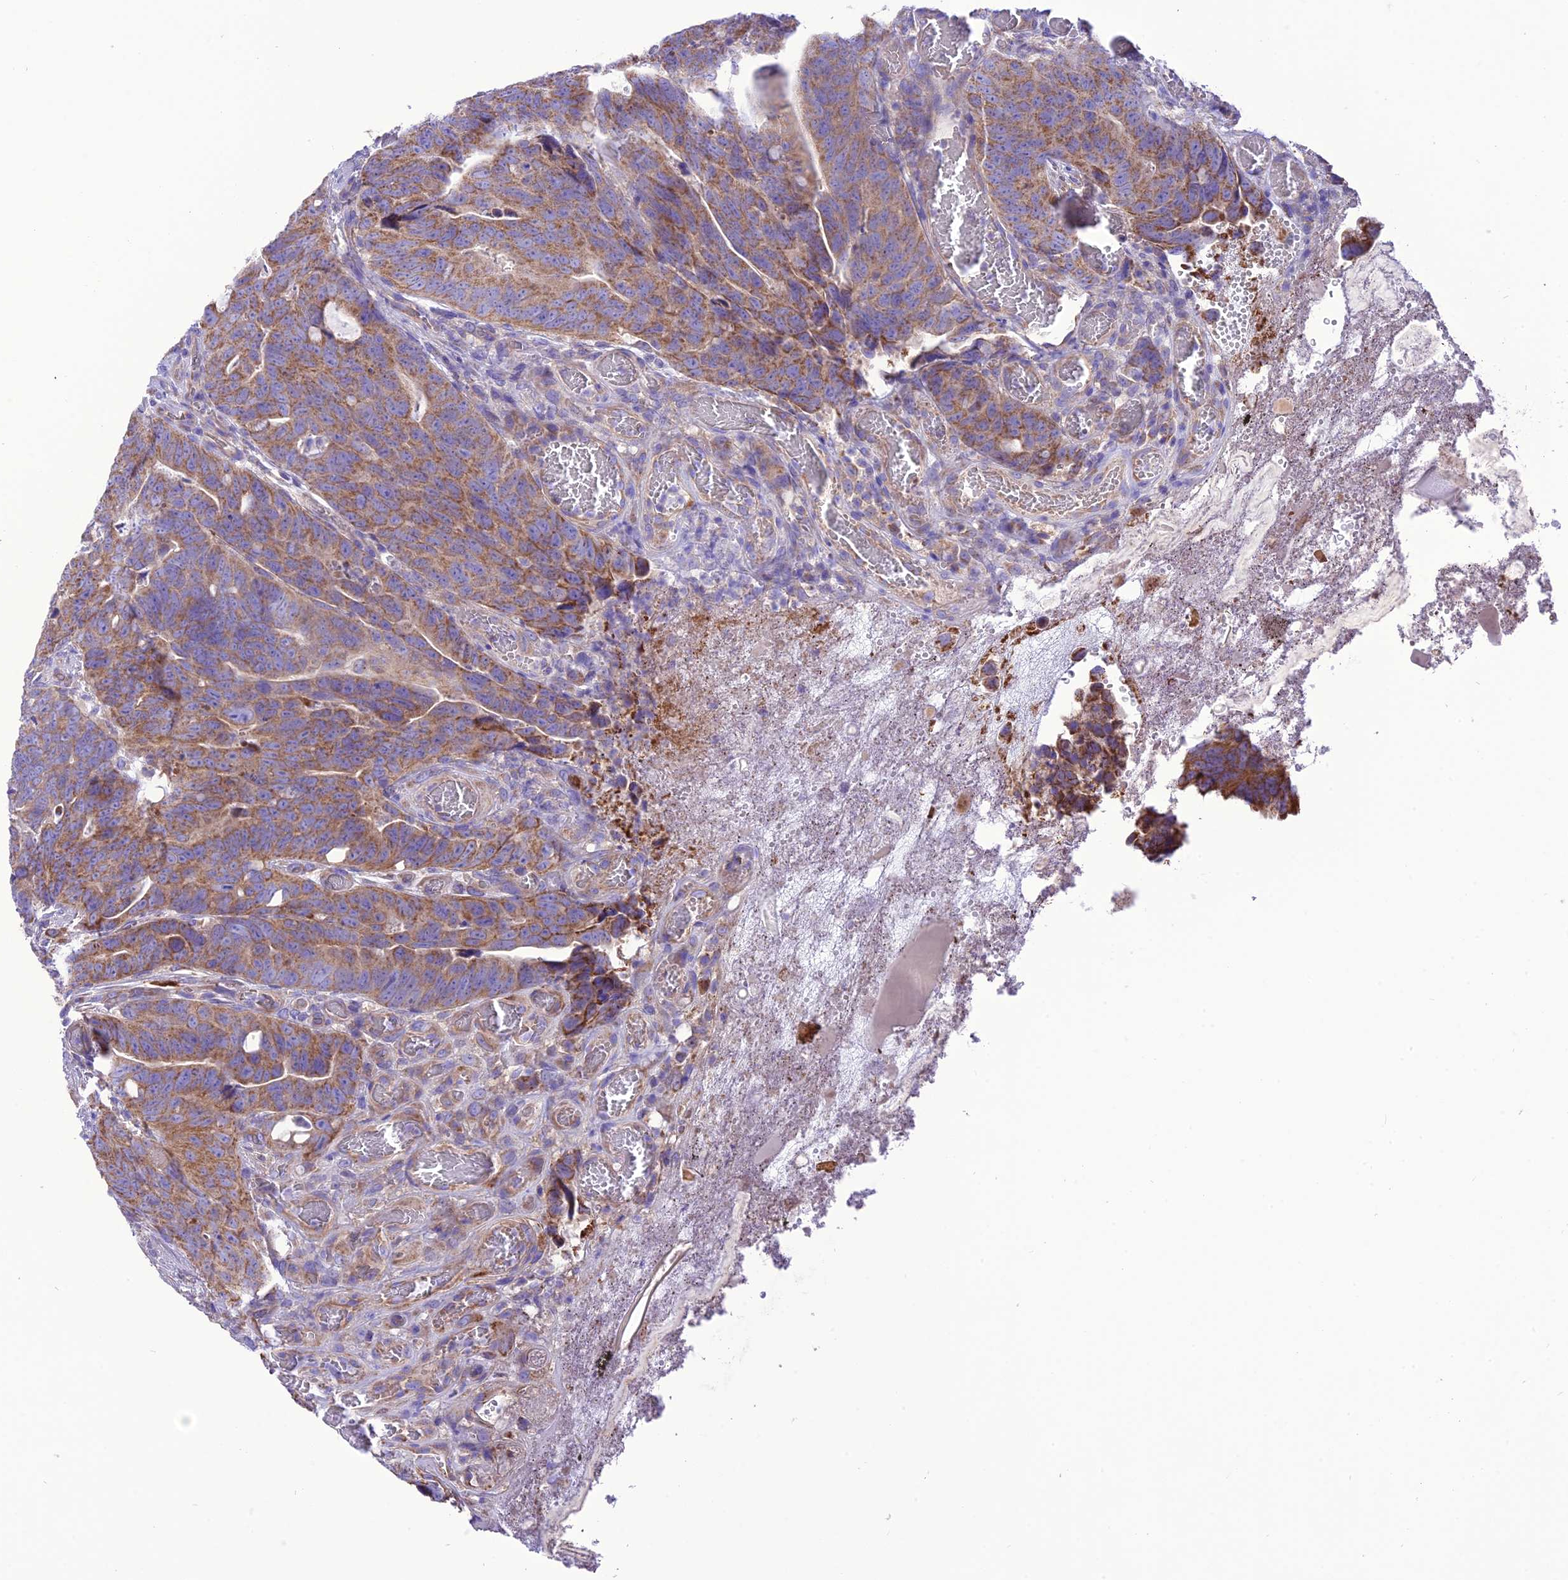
{"staining": {"intensity": "moderate", "quantity": ">75%", "location": "cytoplasmic/membranous"}, "tissue": "colorectal cancer", "cell_type": "Tumor cells", "image_type": "cancer", "snomed": [{"axis": "morphology", "description": "Adenocarcinoma, NOS"}, {"axis": "topography", "description": "Colon"}], "caption": "Moderate cytoplasmic/membranous protein staining is appreciated in approximately >75% of tumor cells in colorectal cancer (adenocarcinoma).", "gene": "MAP3K12", "patient": {"sex": "female", "age": 82}}